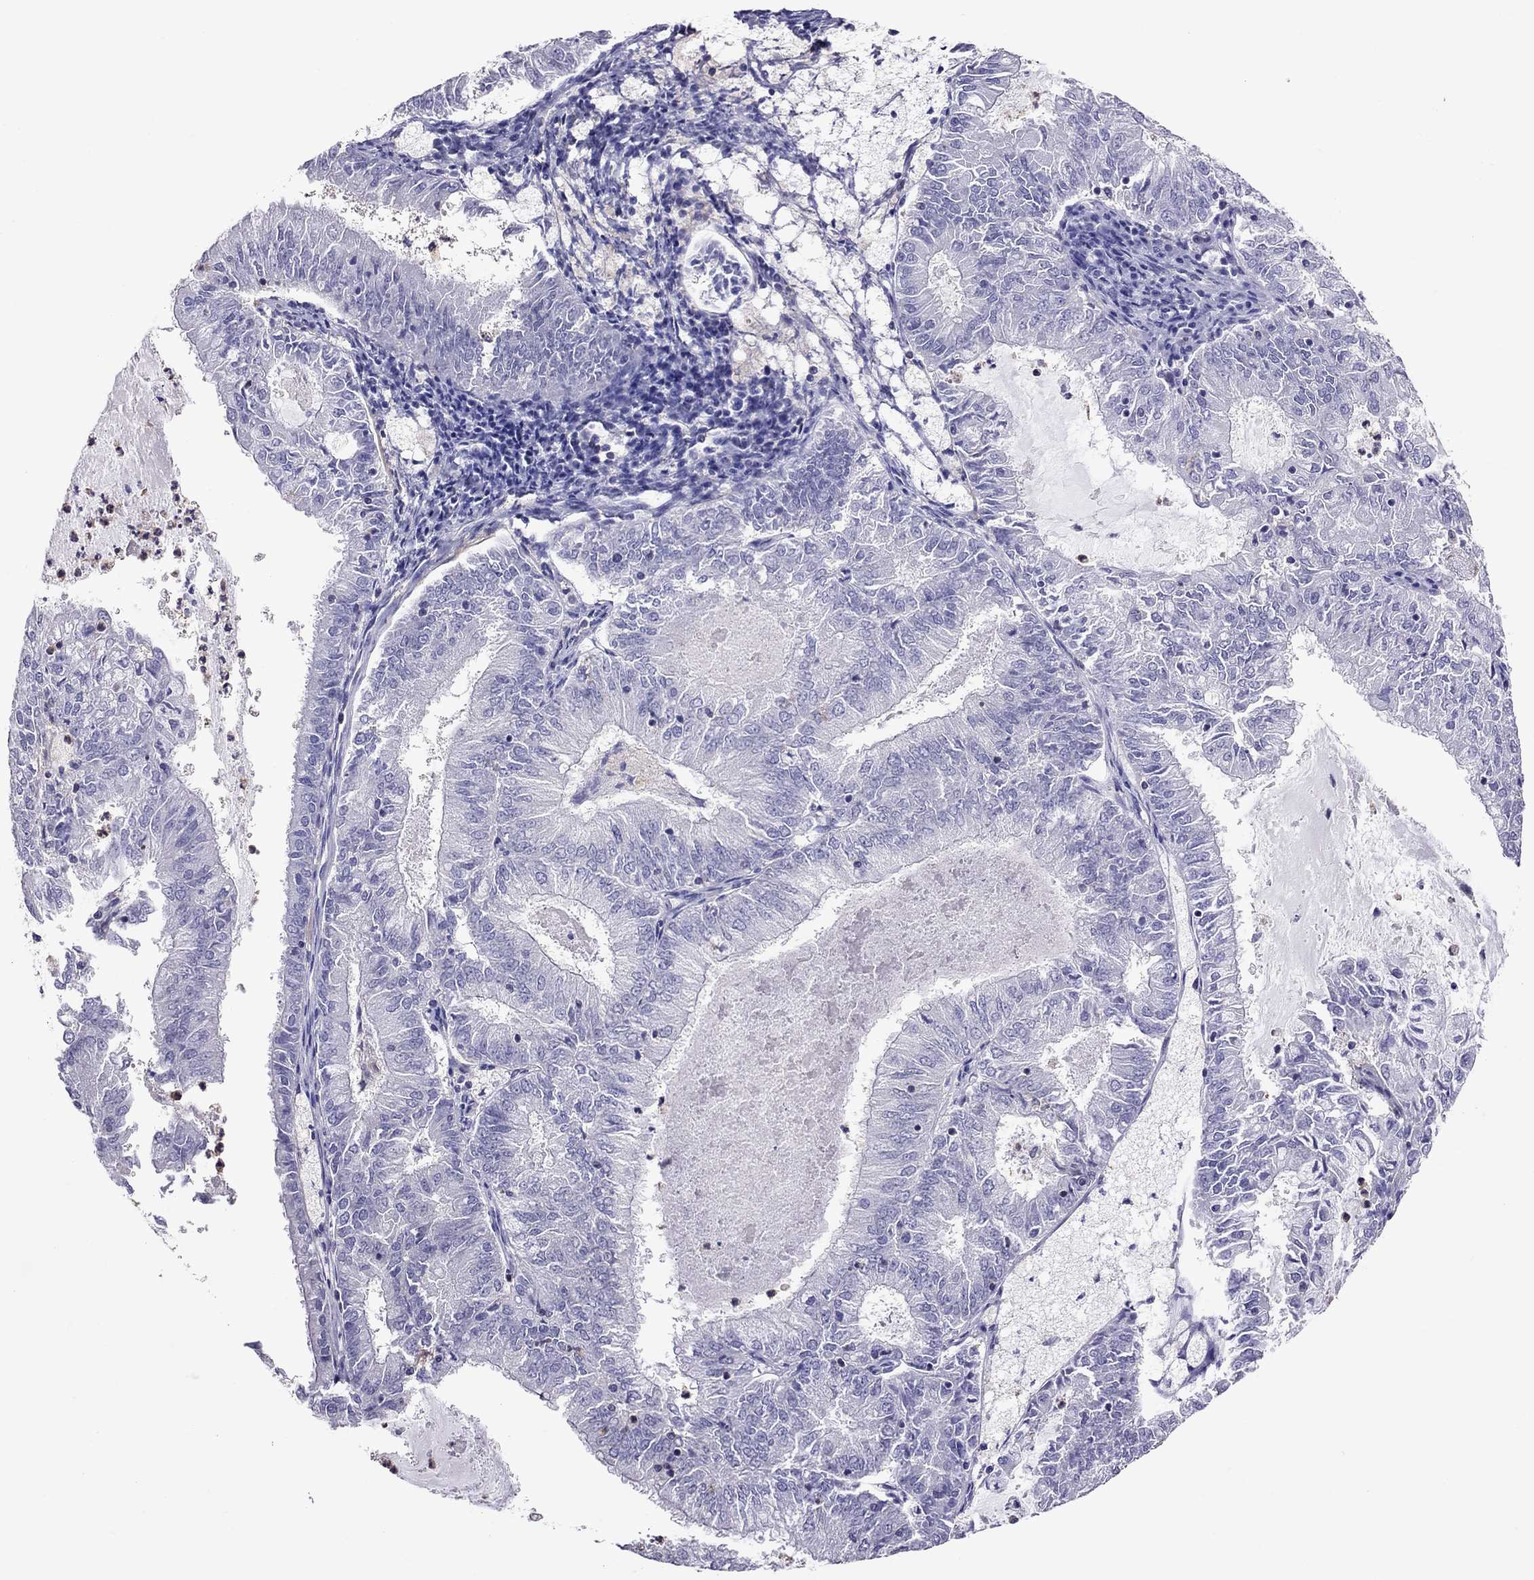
{"staining": {"intensity": "negative", "quantity": "none", "location": "none"}, "tissue": "endometrial cancer", "cell_type": "Tumor cells", "image_type": "cancer", "snomed": [{"axis": "morphology", "description": "Adenocarcinoma, NOS"}, {"axis": "topography", "description": "Endometrium"}], "caption": "Histopathology image shows no protein expression in tumor cells of adenocarcinoma (endometrial) tissue.", "gene": "TEX22", "patient": {"sex": "female", "age": 57}}